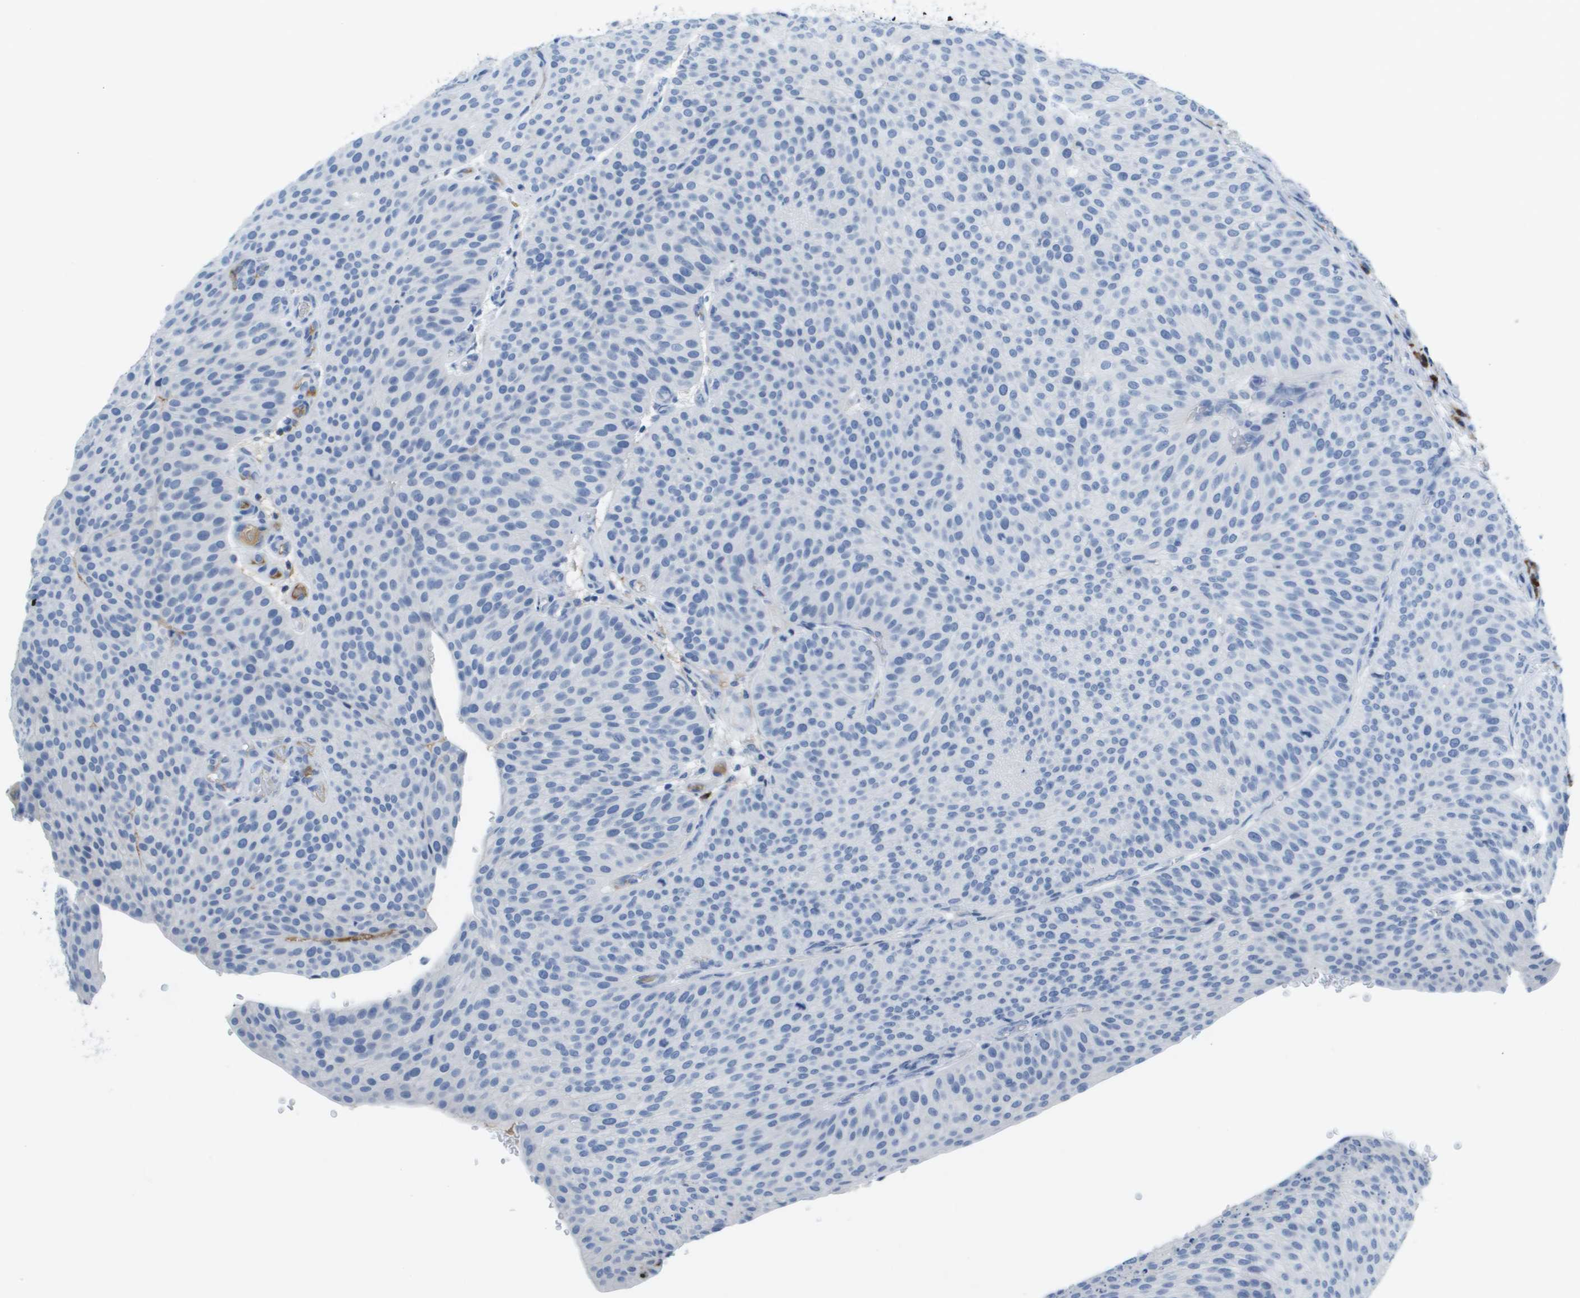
{"staining": {"intensity": "negative", "quantity": "none", "location": "none"}, "tissue": "urothelial cancer", "cell_type": "Tumor cells", "image_type": "cancer", "snomed": [{"axis": "morphology", "description": "Urothelial carcinoma, Low grade"}, {"axis": "topography", "description": "Smooth muscle"}, {"axis": "topography", "description": "Urinary bladder"}], "caption": "Immunohistochemical staining of human urothelial cancer shows no significant staining in tumor cells.", "gene": "GPR18", "patient": {"sex": "male", "age": 60}}